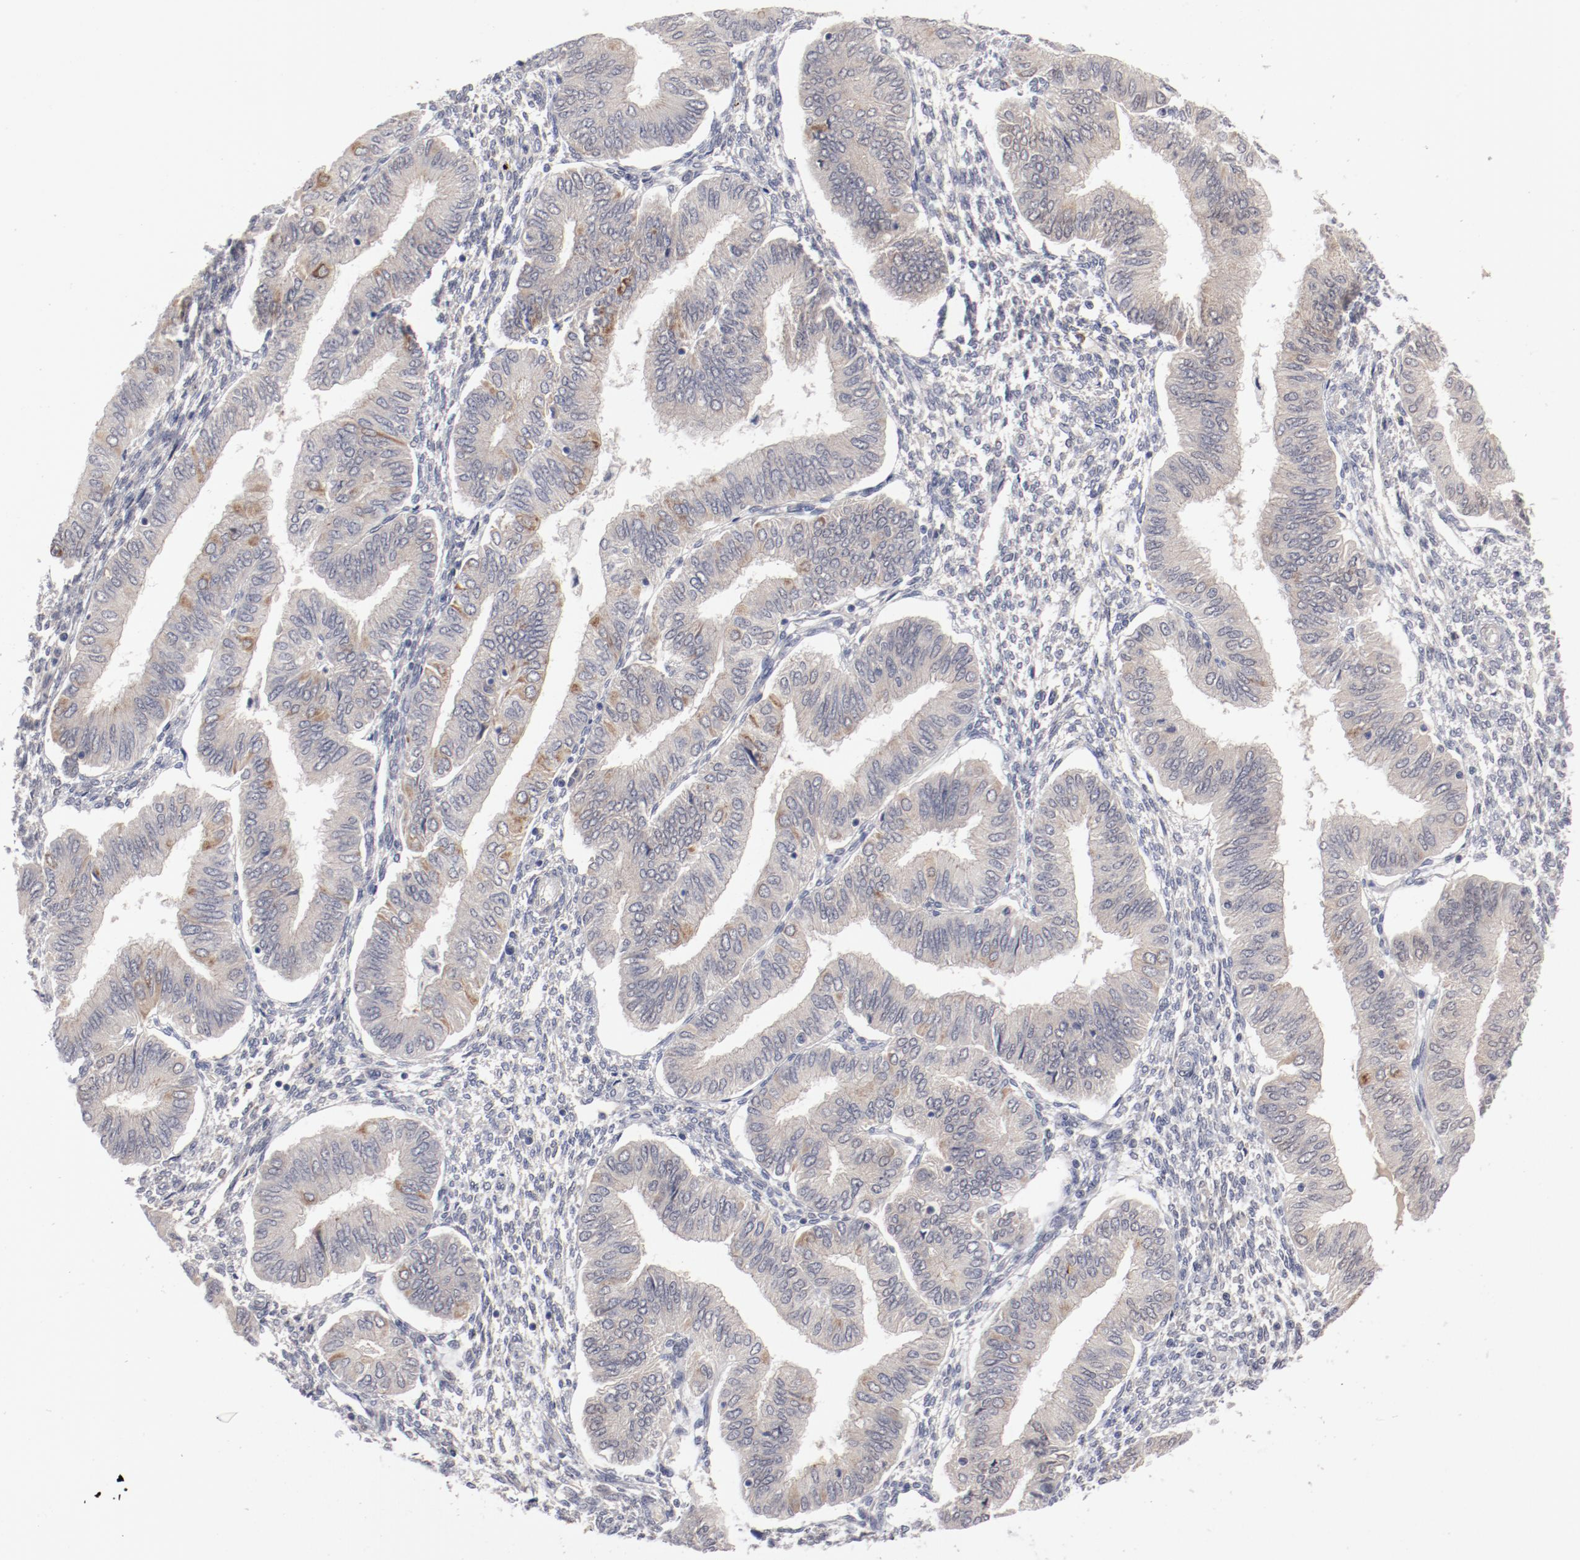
{"staining": {"intensity": "weak", "quantity": "<25%", "location": "cytoplasmic/membranous"}, "tissue": "endometrial cancer", "cell_type": "Tumor cells", "image_type": "cancer", "snomed": [{"axis": "morphology", "description": "Adenocarcinoma, NOS"}, {"axis": "topography", "description": "Endometrium"}], "caption": "A histopathology image of adenocarcinoma (endometrial) stained for a protein shows no brown staining in tumor cells. (Immunohistochemistry, brightfield microscopy, high magnification).", "gene": "SH3BGR", "patient": {"sex": "female", "age": 51}}